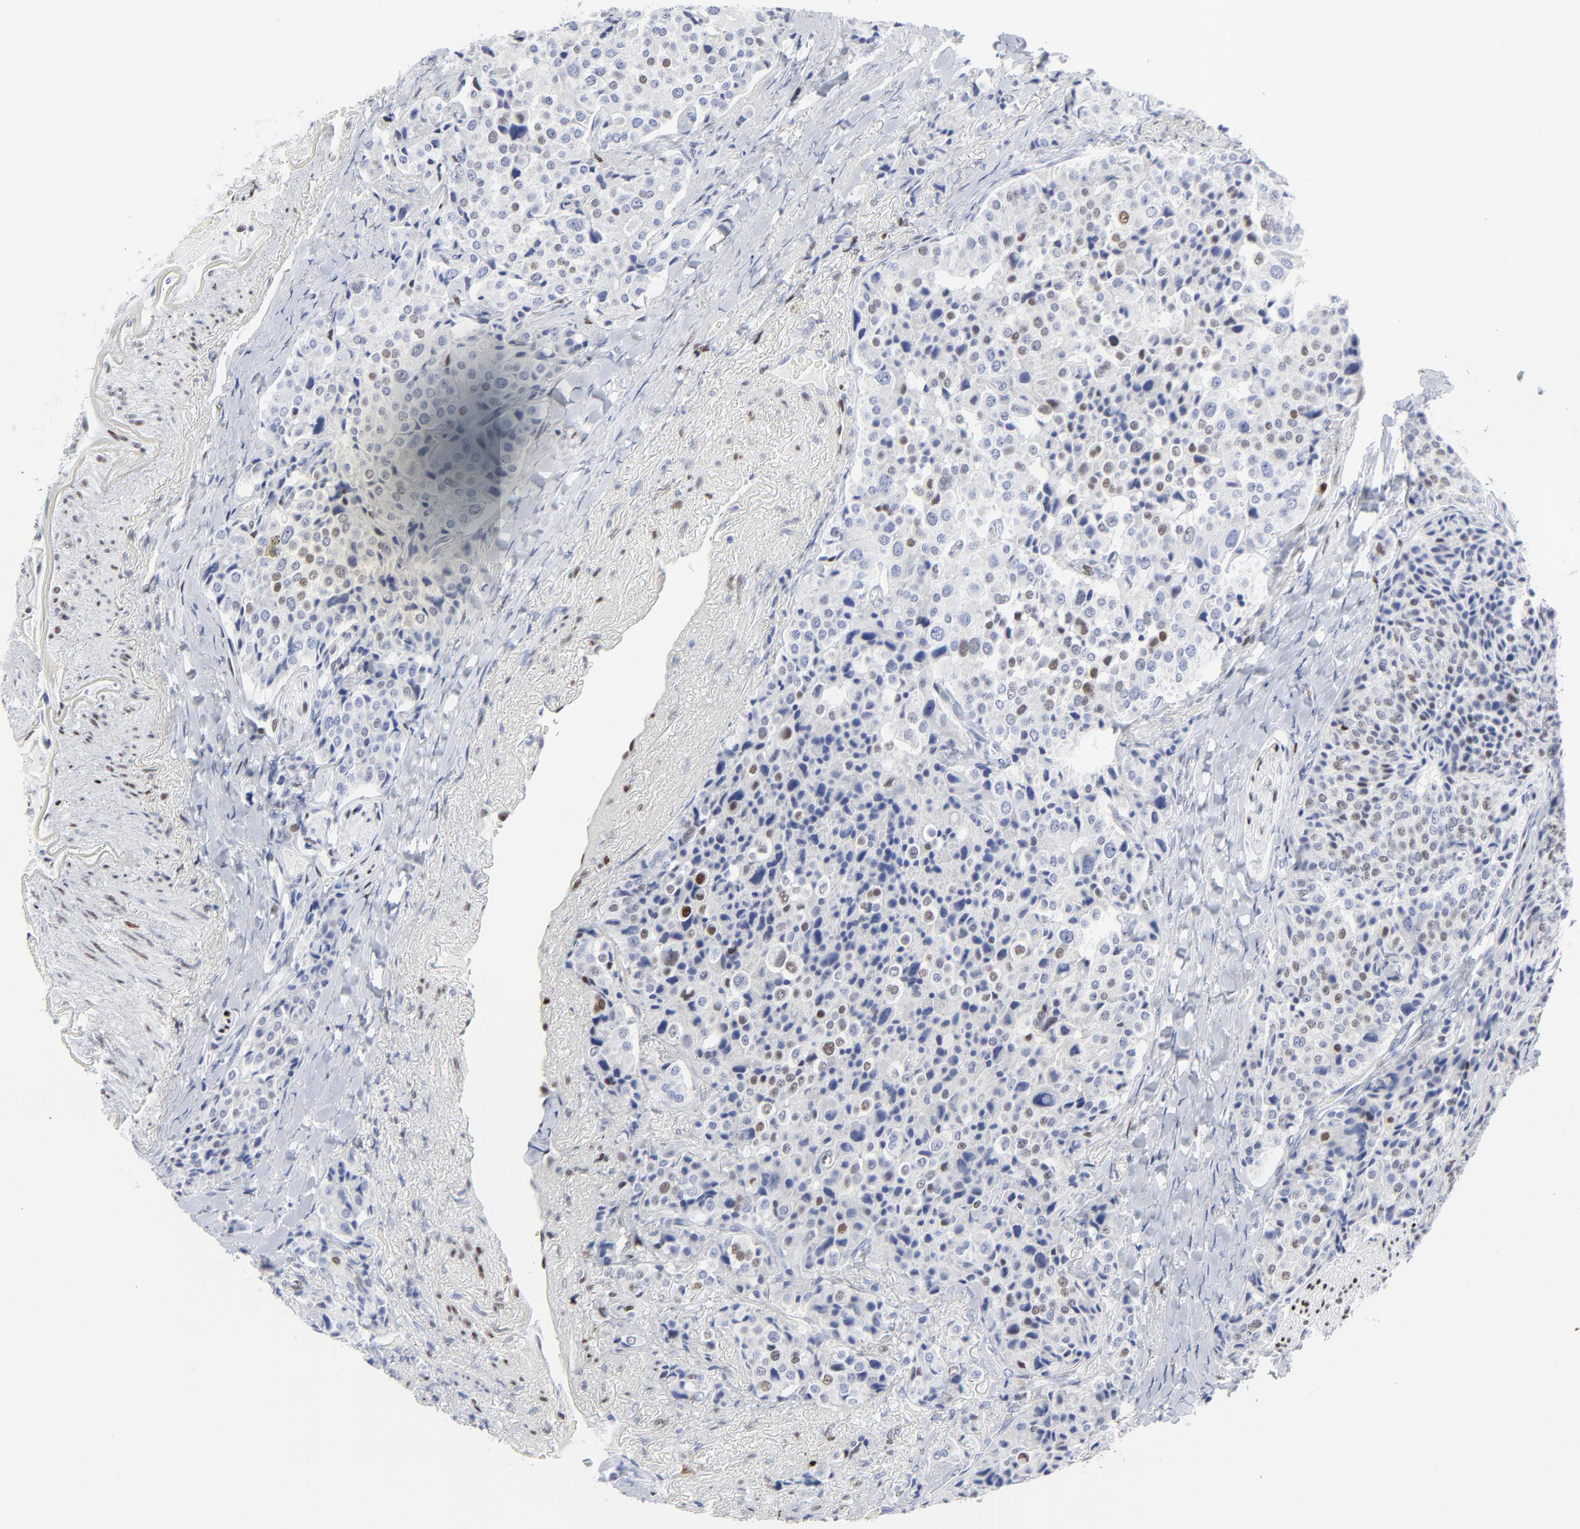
{"staining": {"intensity": "weak", "quantity": "<25%", "location": "nuclear"}, "tissue": "carcinoid", "cell_type": "Tumor cells", "image_type": "cancer", "snomed": [{"axis": "morphology", "description": "Carcinoid, malignant, NOS"}, {"axis": "topography", "description": "Colon"}], "caption": "DAB (3,3'-diaminobenzidine) immunohistochemical staining of malignant carcinoid reveals no significant positivity in tumor cells. The staining was performed using DAB to visualize the protein expression in brown, while the nuclei were stained in blue with hematoxylin (Magnification: 20x).", "gene": "JUN", "patient": {"sex": "female", "age": 61}}